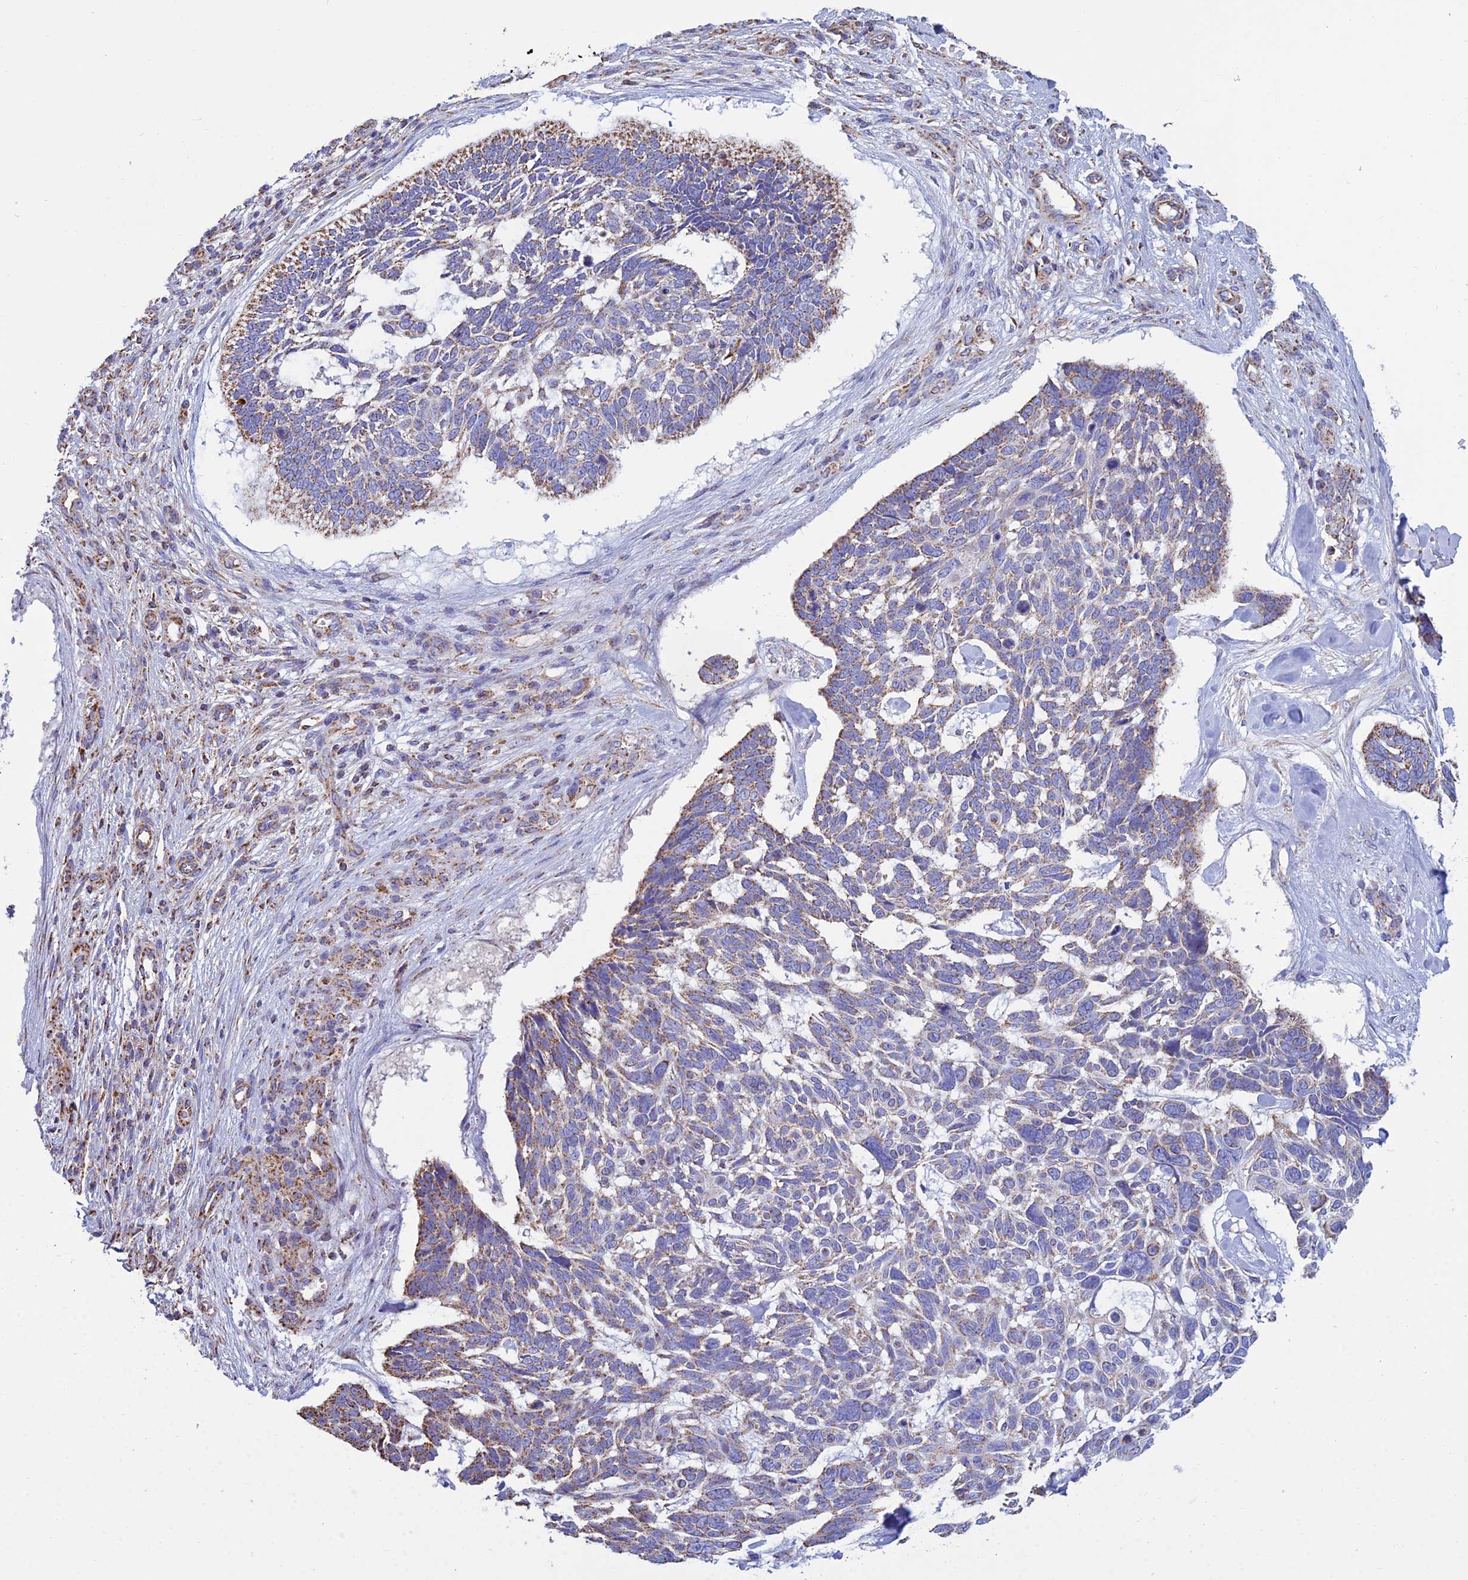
{"staining": {"intensity": "moderate", "quantity": "<25%", "location": "cytoplasmic/membranous"}, "tissue": "skin cancer", "cell_type": "Tumor cells", "image_type": "cancer", "snomed": [{"axis": "morphology", "description": "Basal cell carcinoma"}, {"axis": "topography", "description": "Skin"}], "caption": "A histopathology image of basal cell carcinoma (skin) stained for a protein displays moderate cytoplasmic/membranous brown staining in tumor cells.", "gene": "OR2W3", "patient": {"sex": "male", "age": 88}}